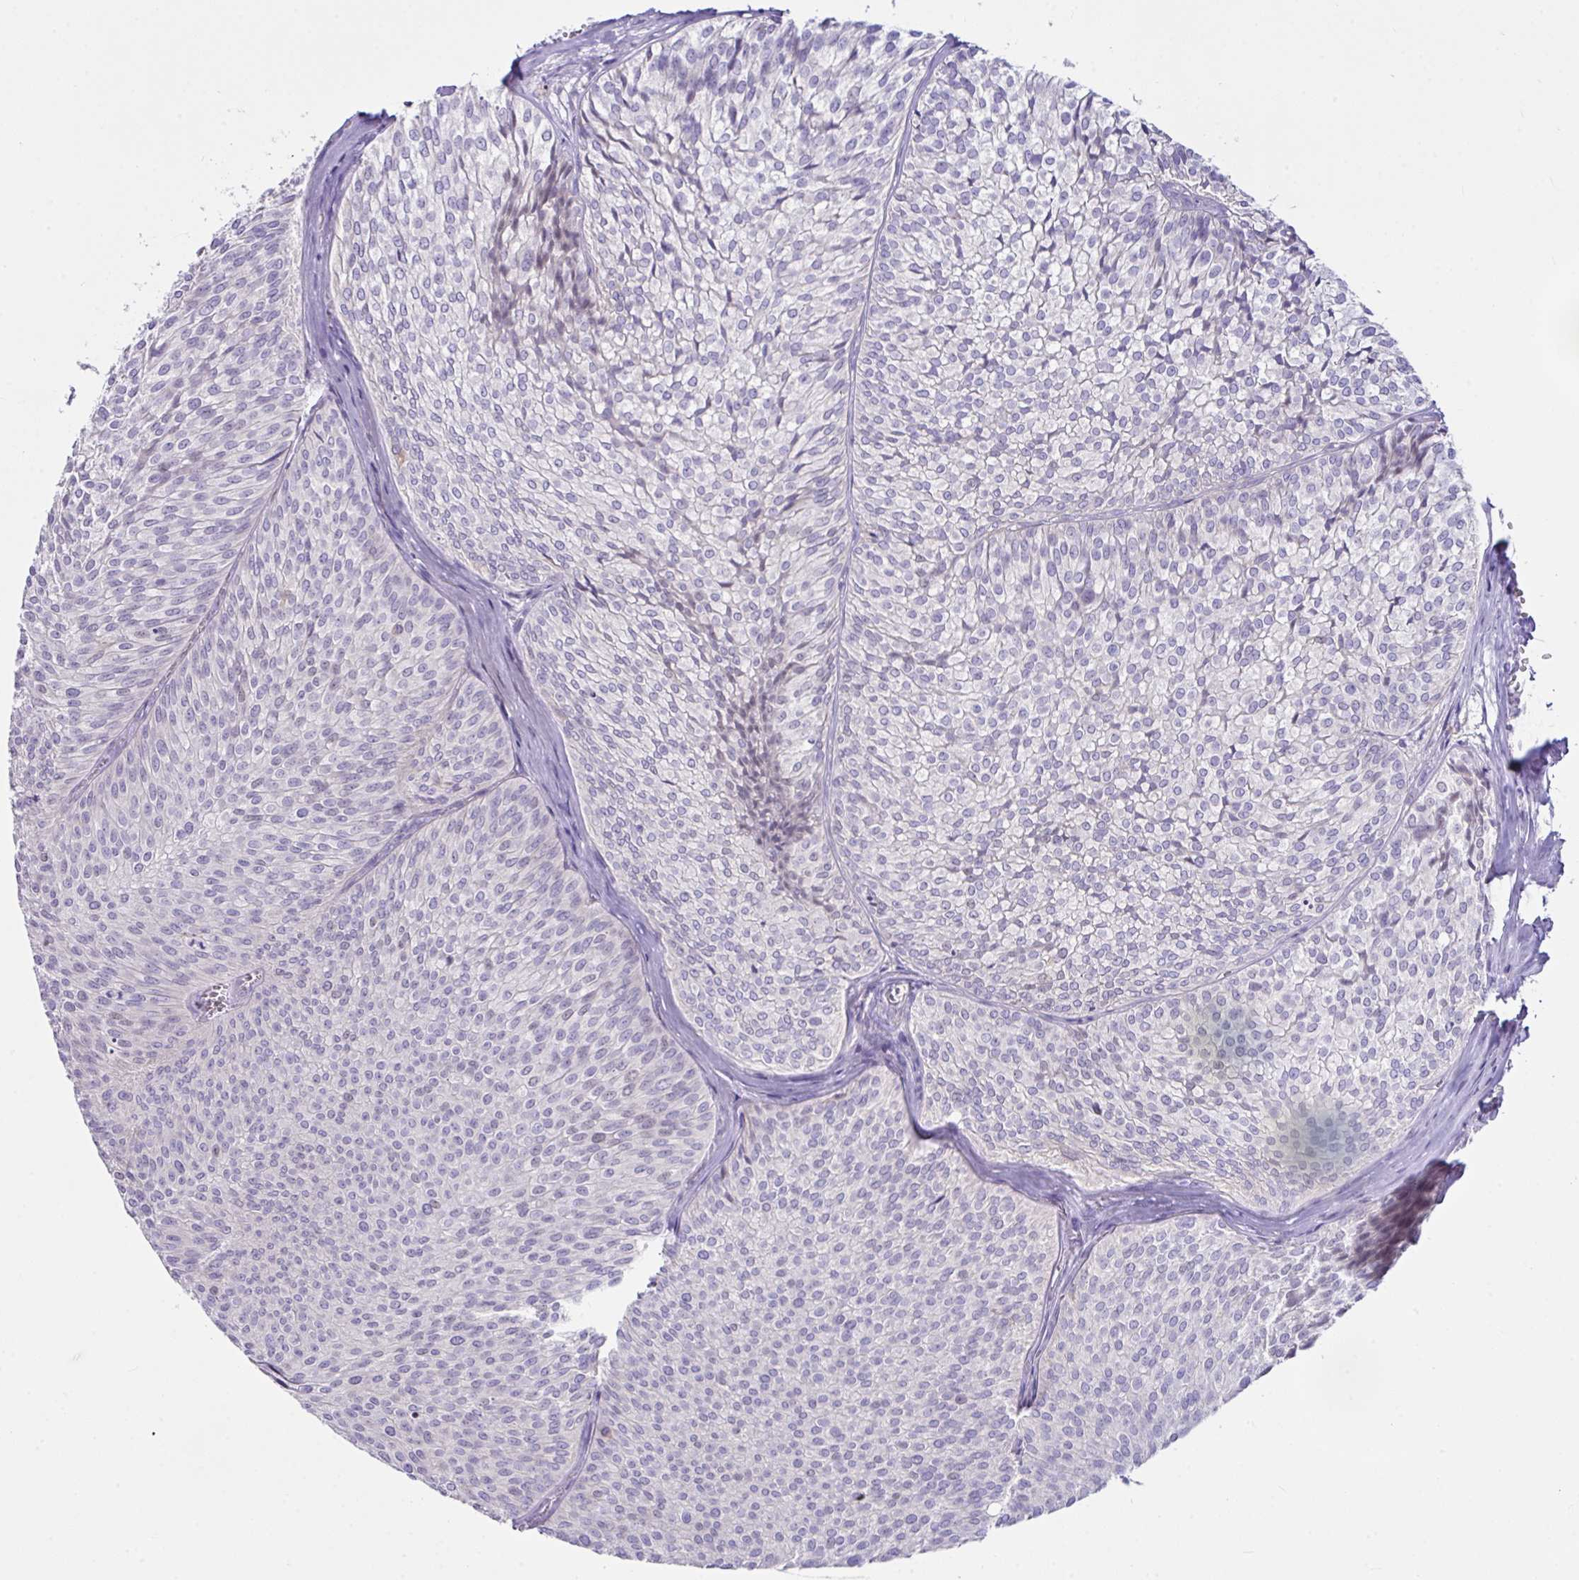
{"staining": {"intensity": "weak", "quantity": "<25%", "location": "nuclear"}, "tissue": "urothelial cancer", "cell_type": "Tumor cells", "image_type": "cancer", "snomed": [{"axis": "morphology", "description": "Urothelial carcinoma, Low grade"}, {"axis": "topography", "description": "Urinary bladder"}], "caption": "Tumor cells show no significant positivity in urothelial carcinoma (low-grade).", "gene": "D2HGDH", "patient": {"sex": "male", "age": 91}}